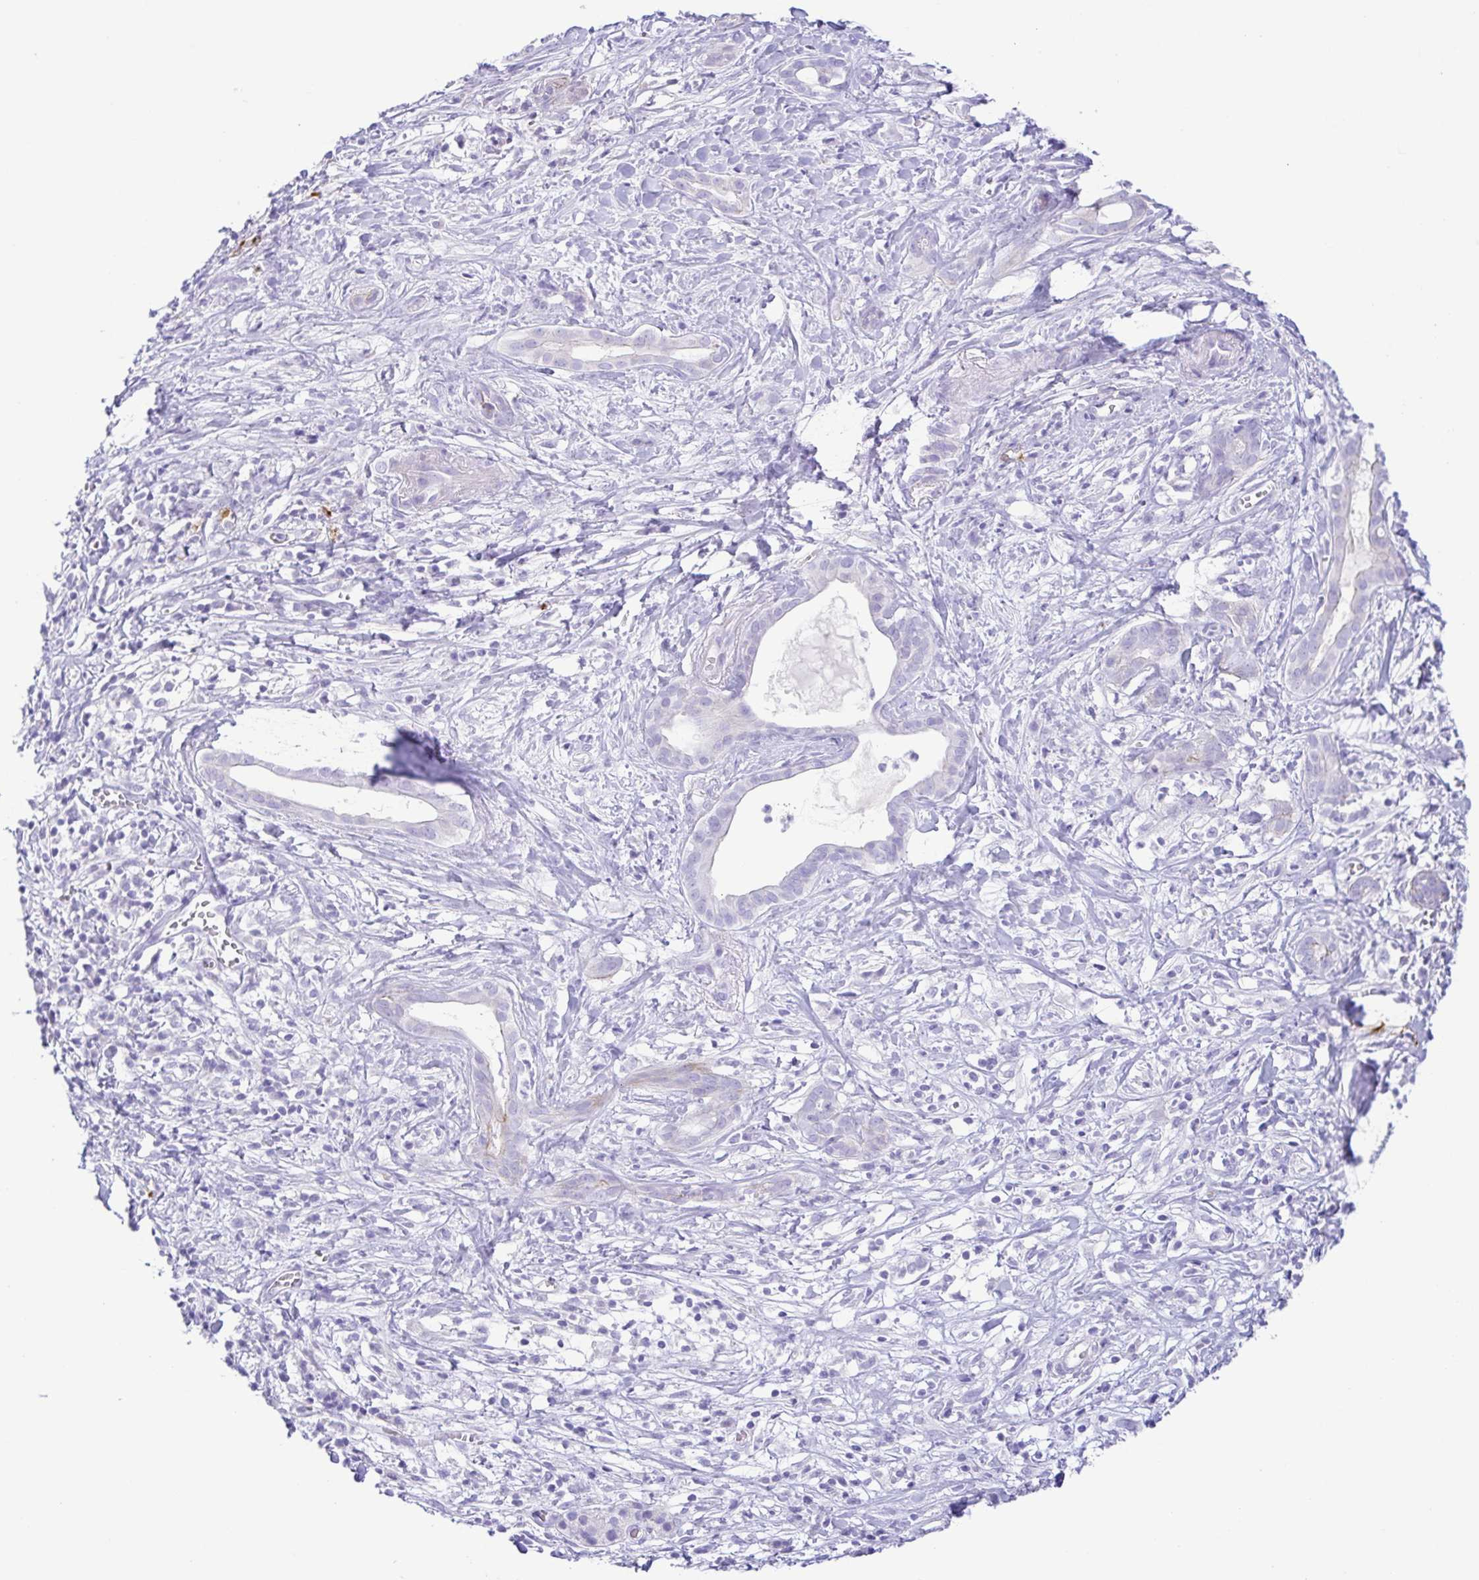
{"staining": {"intensity": "negative", "quantity": "none", "location": "none"}, "tissue": "pancreatic cancer", "cell_type": "Tumor cells", "image_type": "cancer", "snomed": [{"axis": "morphology", "description": "Adenocarcinoma, NOS"}, {"axis": "topography", "description": "Pancreas"}], "caption": "Pancreatic adenocarcinoma stained for a protein using immunohistochemistry (IHC) displays no expression tumor cells.", "gene": "GPR182", "patient": {"sex": "male", "age": 61}}